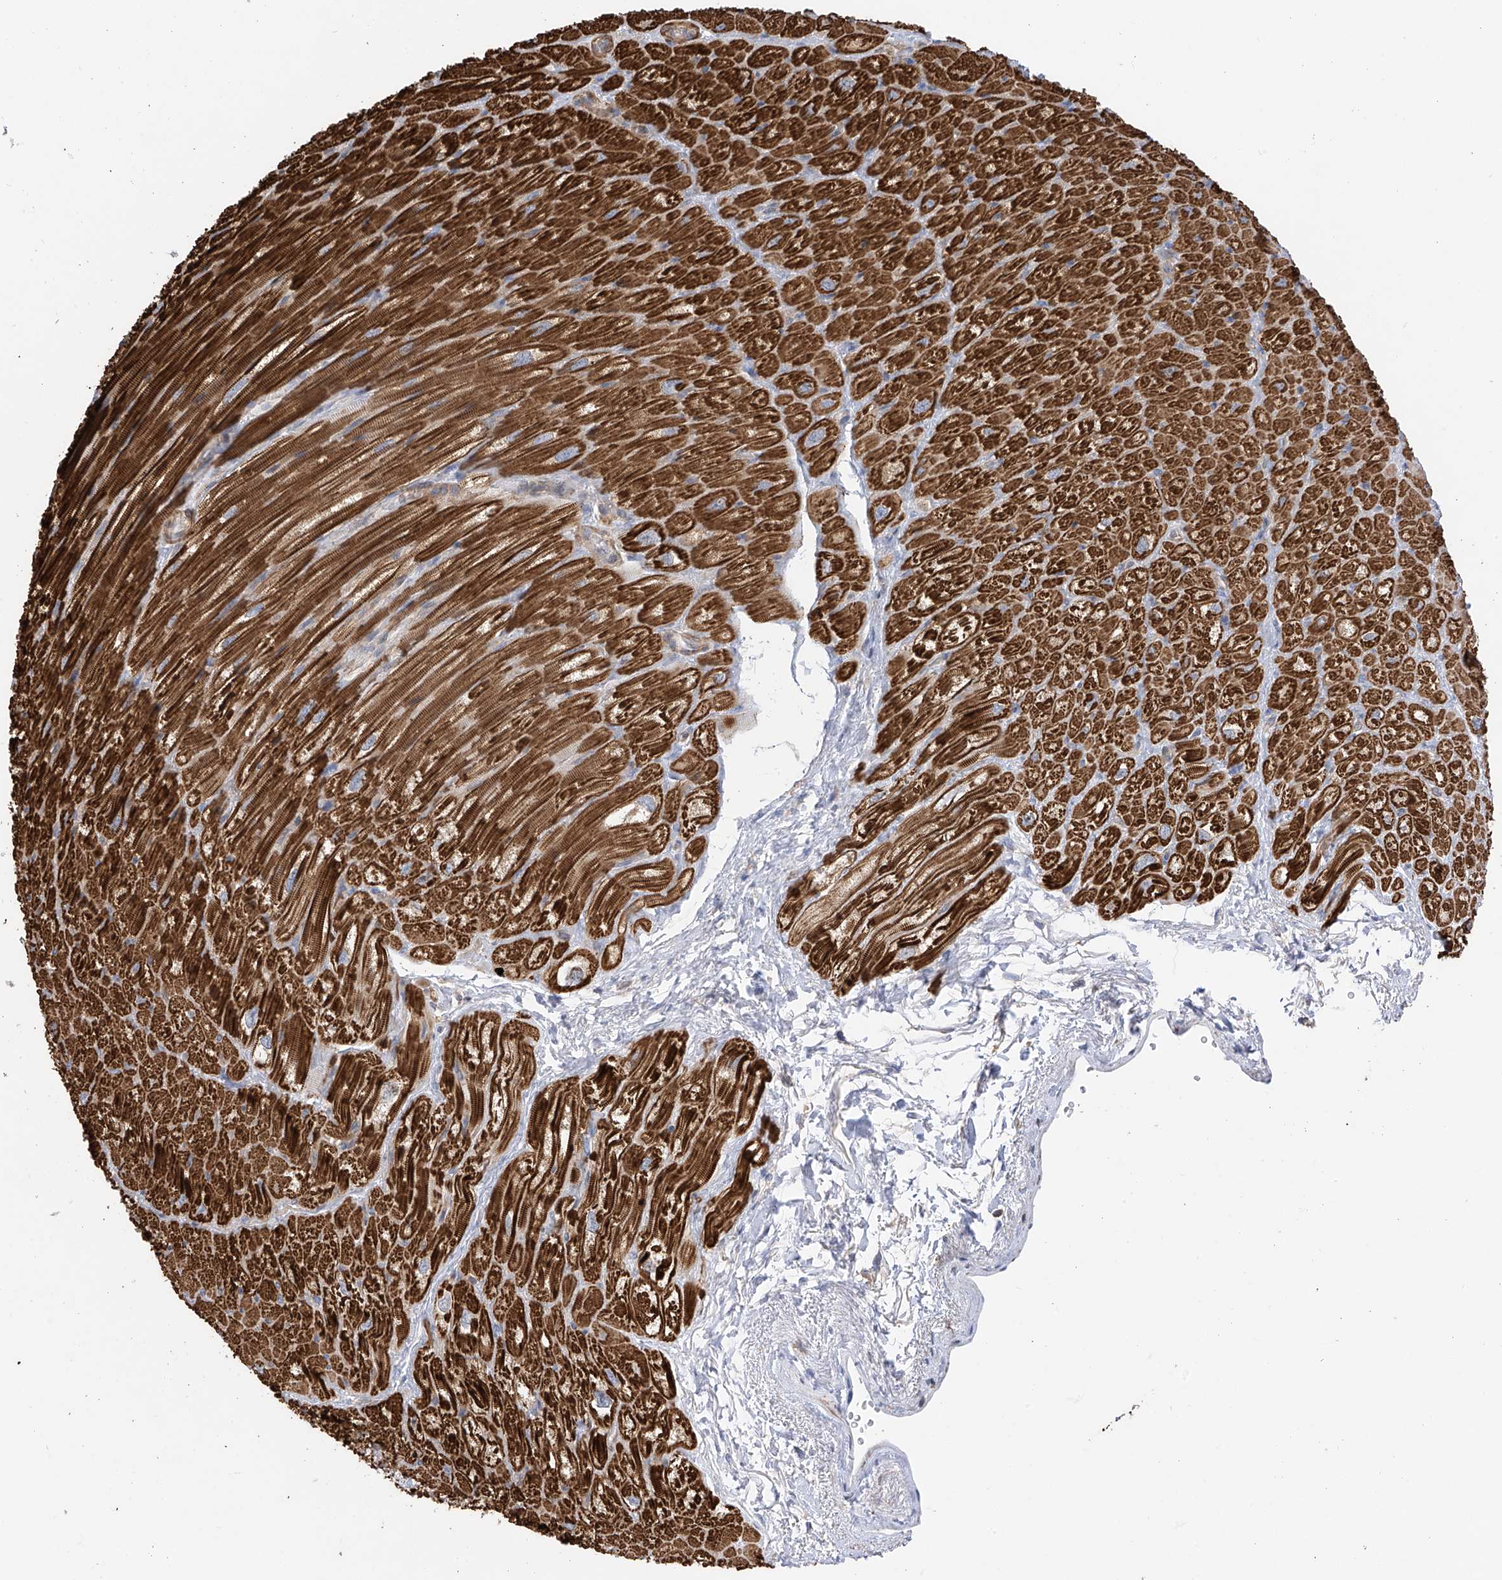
{"staining": {"intensity": "strong", "quantity": ">75%", "location": "cytoplasmic/membranous"}, "tissue": "heart muscle", "cell_type": "Cardiomyocytes", "image_type": "normal", "snomed": [{"axis": "morphology", "description": "Normal tissue, NOS"}, {"axis": "topography", "description": "Heart"}], "caption": "Protein expression analysis of normal heart muscle reveals strong cytoplasmic/membranous staining in about >75% of cardiomyocytes.", "gene": "SLC43A3", "patient": {"sex": "male", "age": 50}}